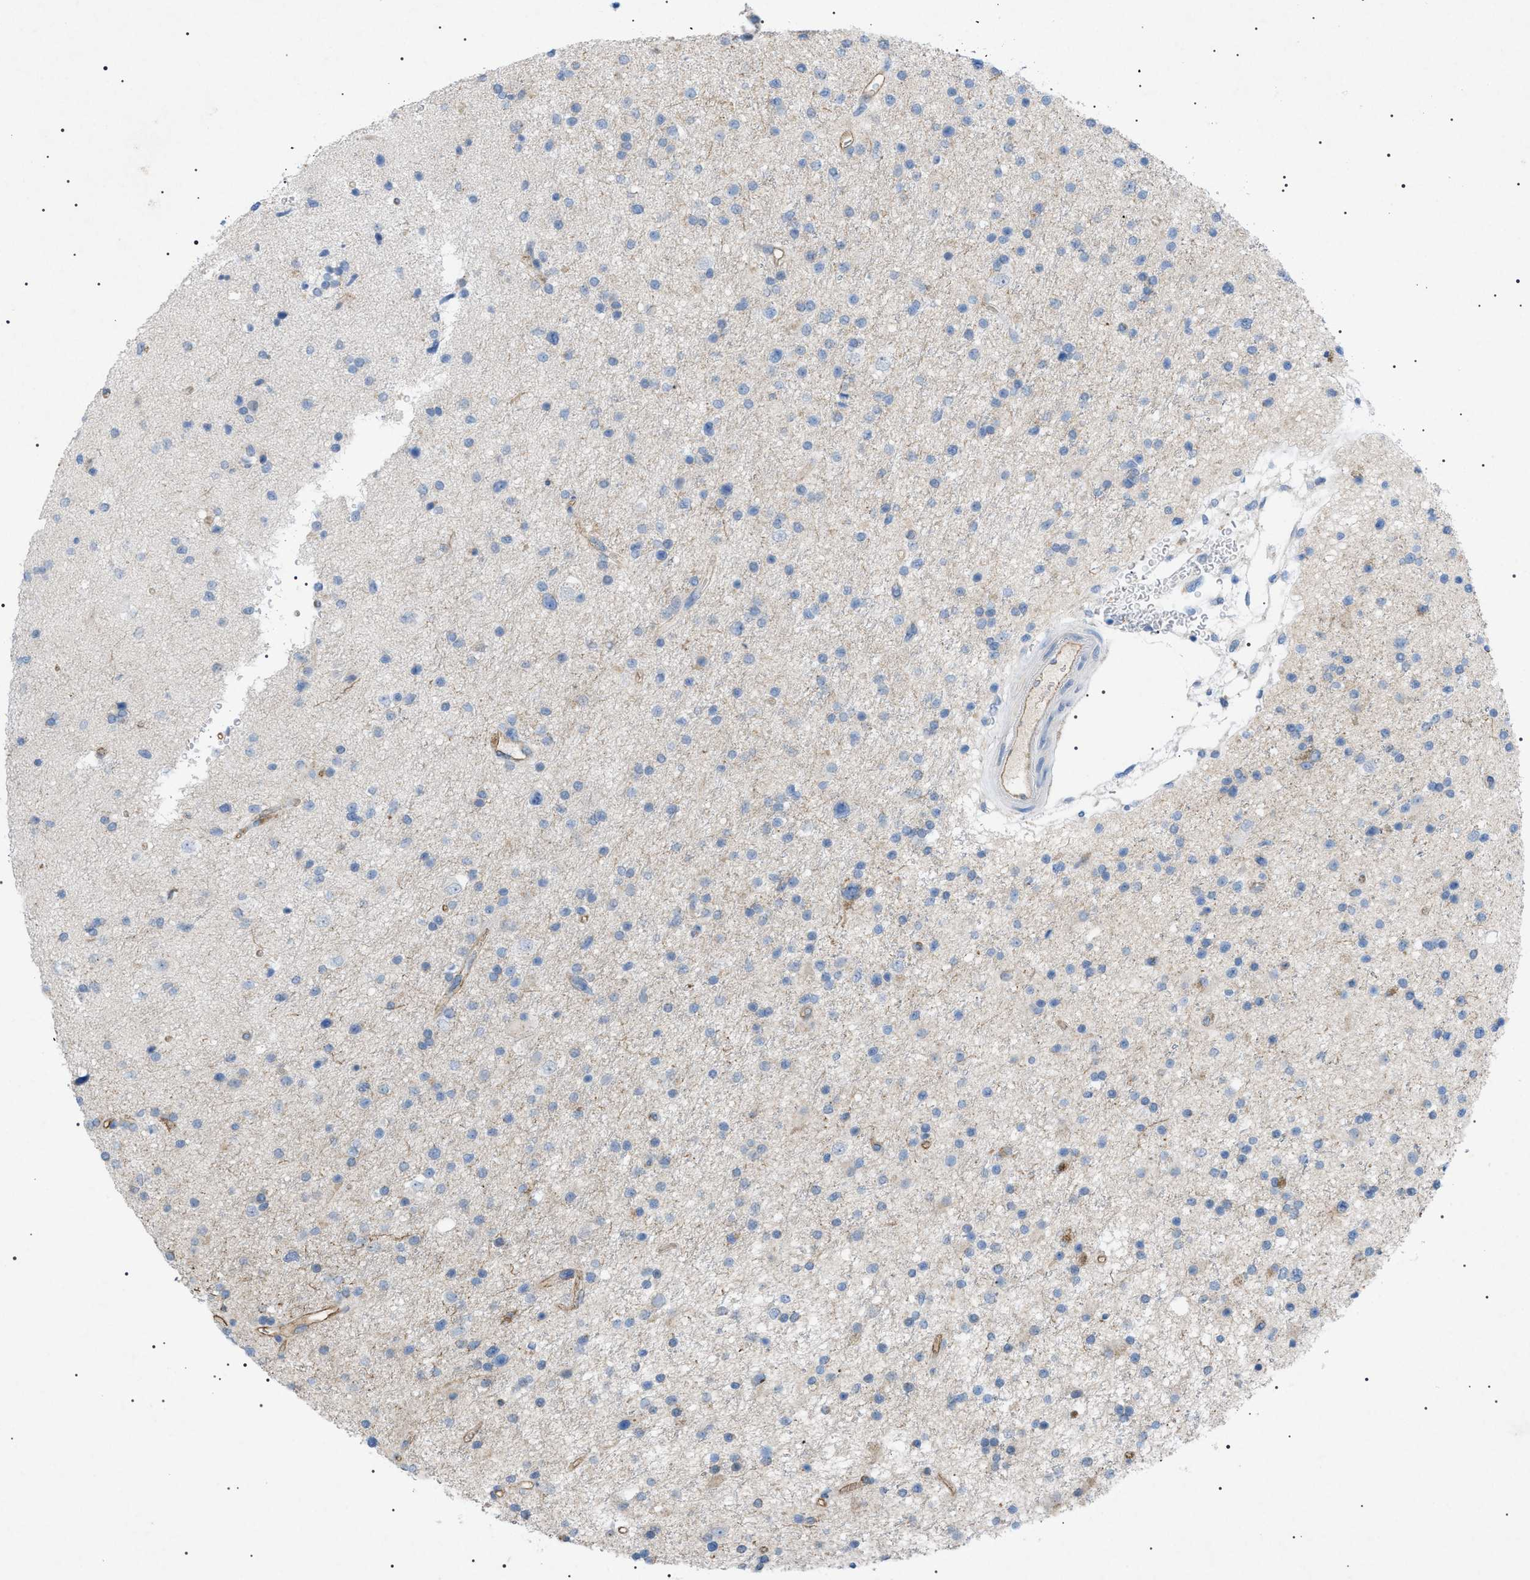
{"staining": {"intensity": "weak", "quantity": "<25%", "location": "cytoplasmic/membranous"}, "tissue": "glioma", "cell_type": "Tumor cells", "image_type": "cancer", "snomed": [{"axis": "morphology", "description": "Glioma, malignant, High grade"}, {"axis": "topography", "description": "Brain"}], "caption": "This is a micrograph of immunohistochemistry (IHC) staining of malignant glioma (high-grade), which shows no positivity in tumor cells. (Brightfield microscopy of DAB immunohistochemistry at high magnification).", "gene": "ADAMTS1", "patient": {"sex": "male", "age": 33}}